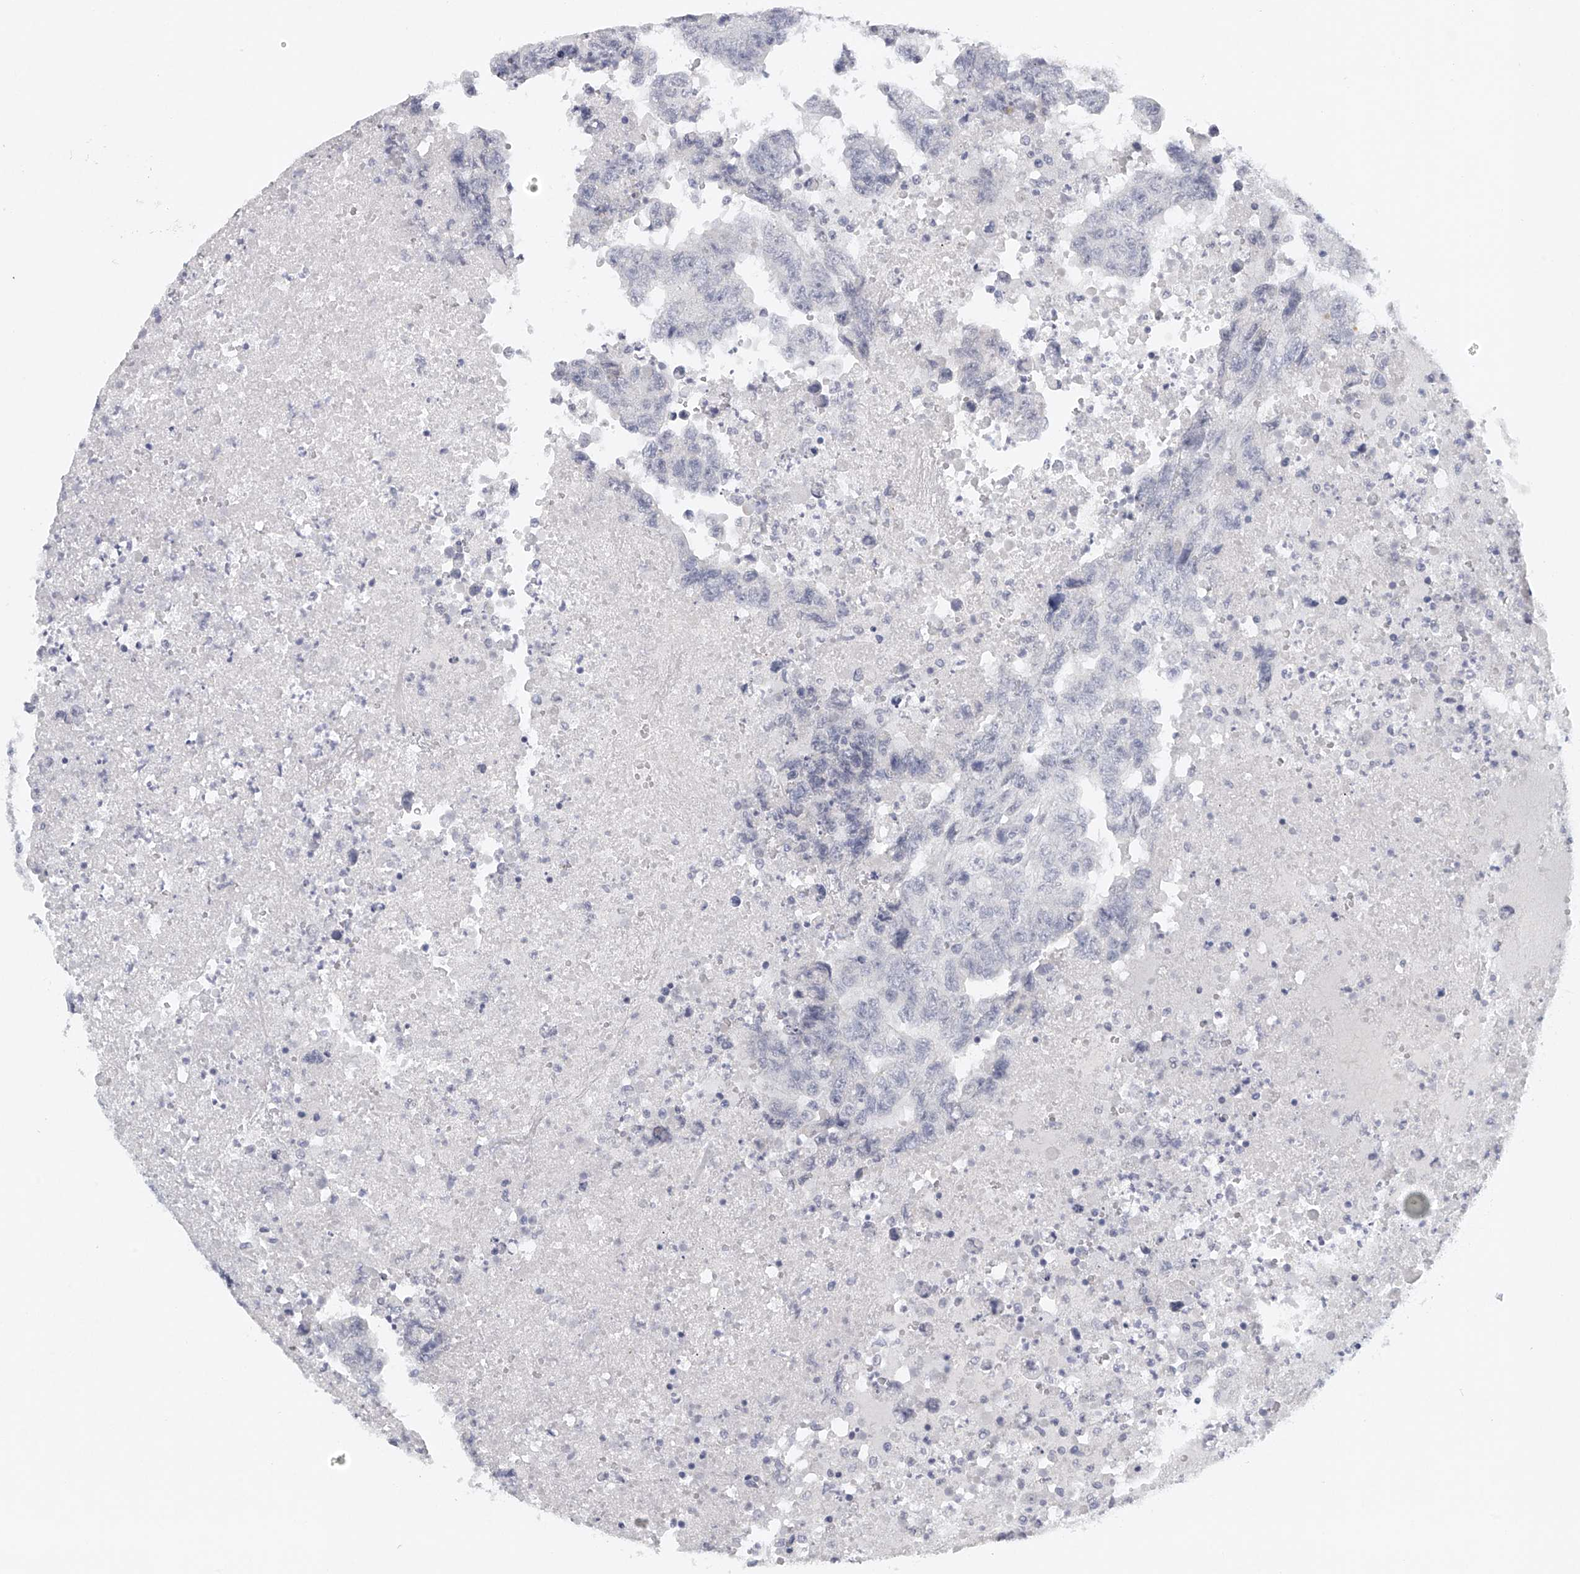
{"staining": {"intensity": "negative", "quantity": "none", "location": "none"}, "tissue": "testis cancer", "cell_type": "Tumor cells", "image_type": "cancer", "snomed": [{"axis": "morphology", "description": "Necrosis, NOS"}, {"axis": "morphology", "description": "Carcinoma, Embryonal, NOS"}, {"axis": "topography", "description": "Testis"}], "caption": "Tumor cells show no significant protein expression in testis embryonal carcinoma. (DAB immunohistochemistry (IHC) visualized using brightfield microscopy, high magnification).", "gene": "FAT2", "patient": {"sex": "male", "age": 19}}